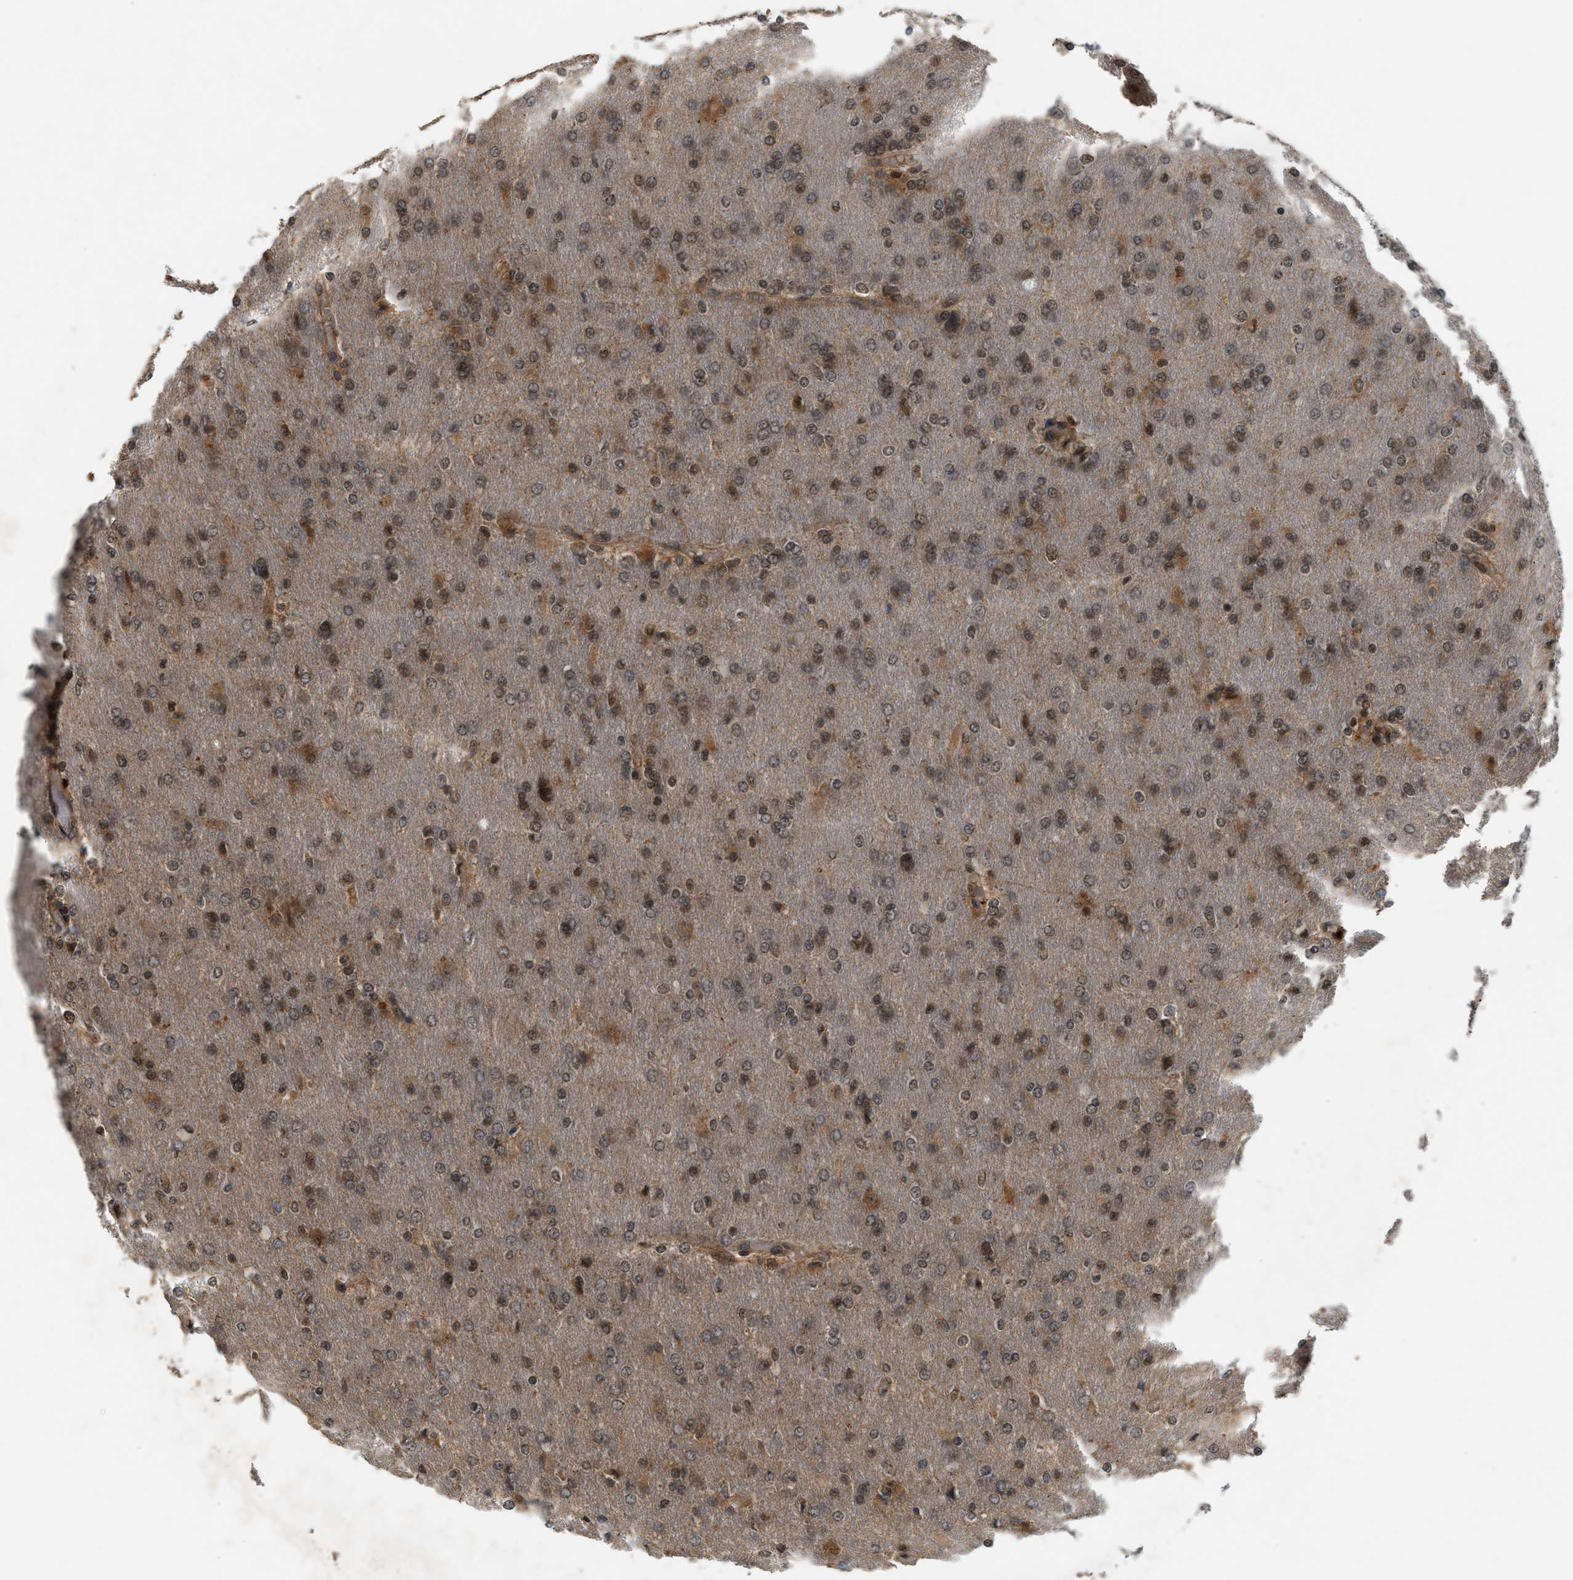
{"staining": {"intensity": "weak", "quantity": ">75%", "location": "cytoplasmic/membranous,nuclear"}, "tissue": "glioma", "cell_type": "Tumor cells", "image_type": "cancer", "snomed": [{"axis": "morphology", "description": "Glioma, malignant, High grade"}, {"axis": "topography", "description": "Cerebral cortex"}], "caption": "This histopathology image displays immunohistochemistry (IHC) staining of human glioma, with low weak cytoplasmic/membranous and nuclear expression in about >75% of tumor cells.", "gene": "RUSC2", "patient": {"sex": "female", "age": 36}}